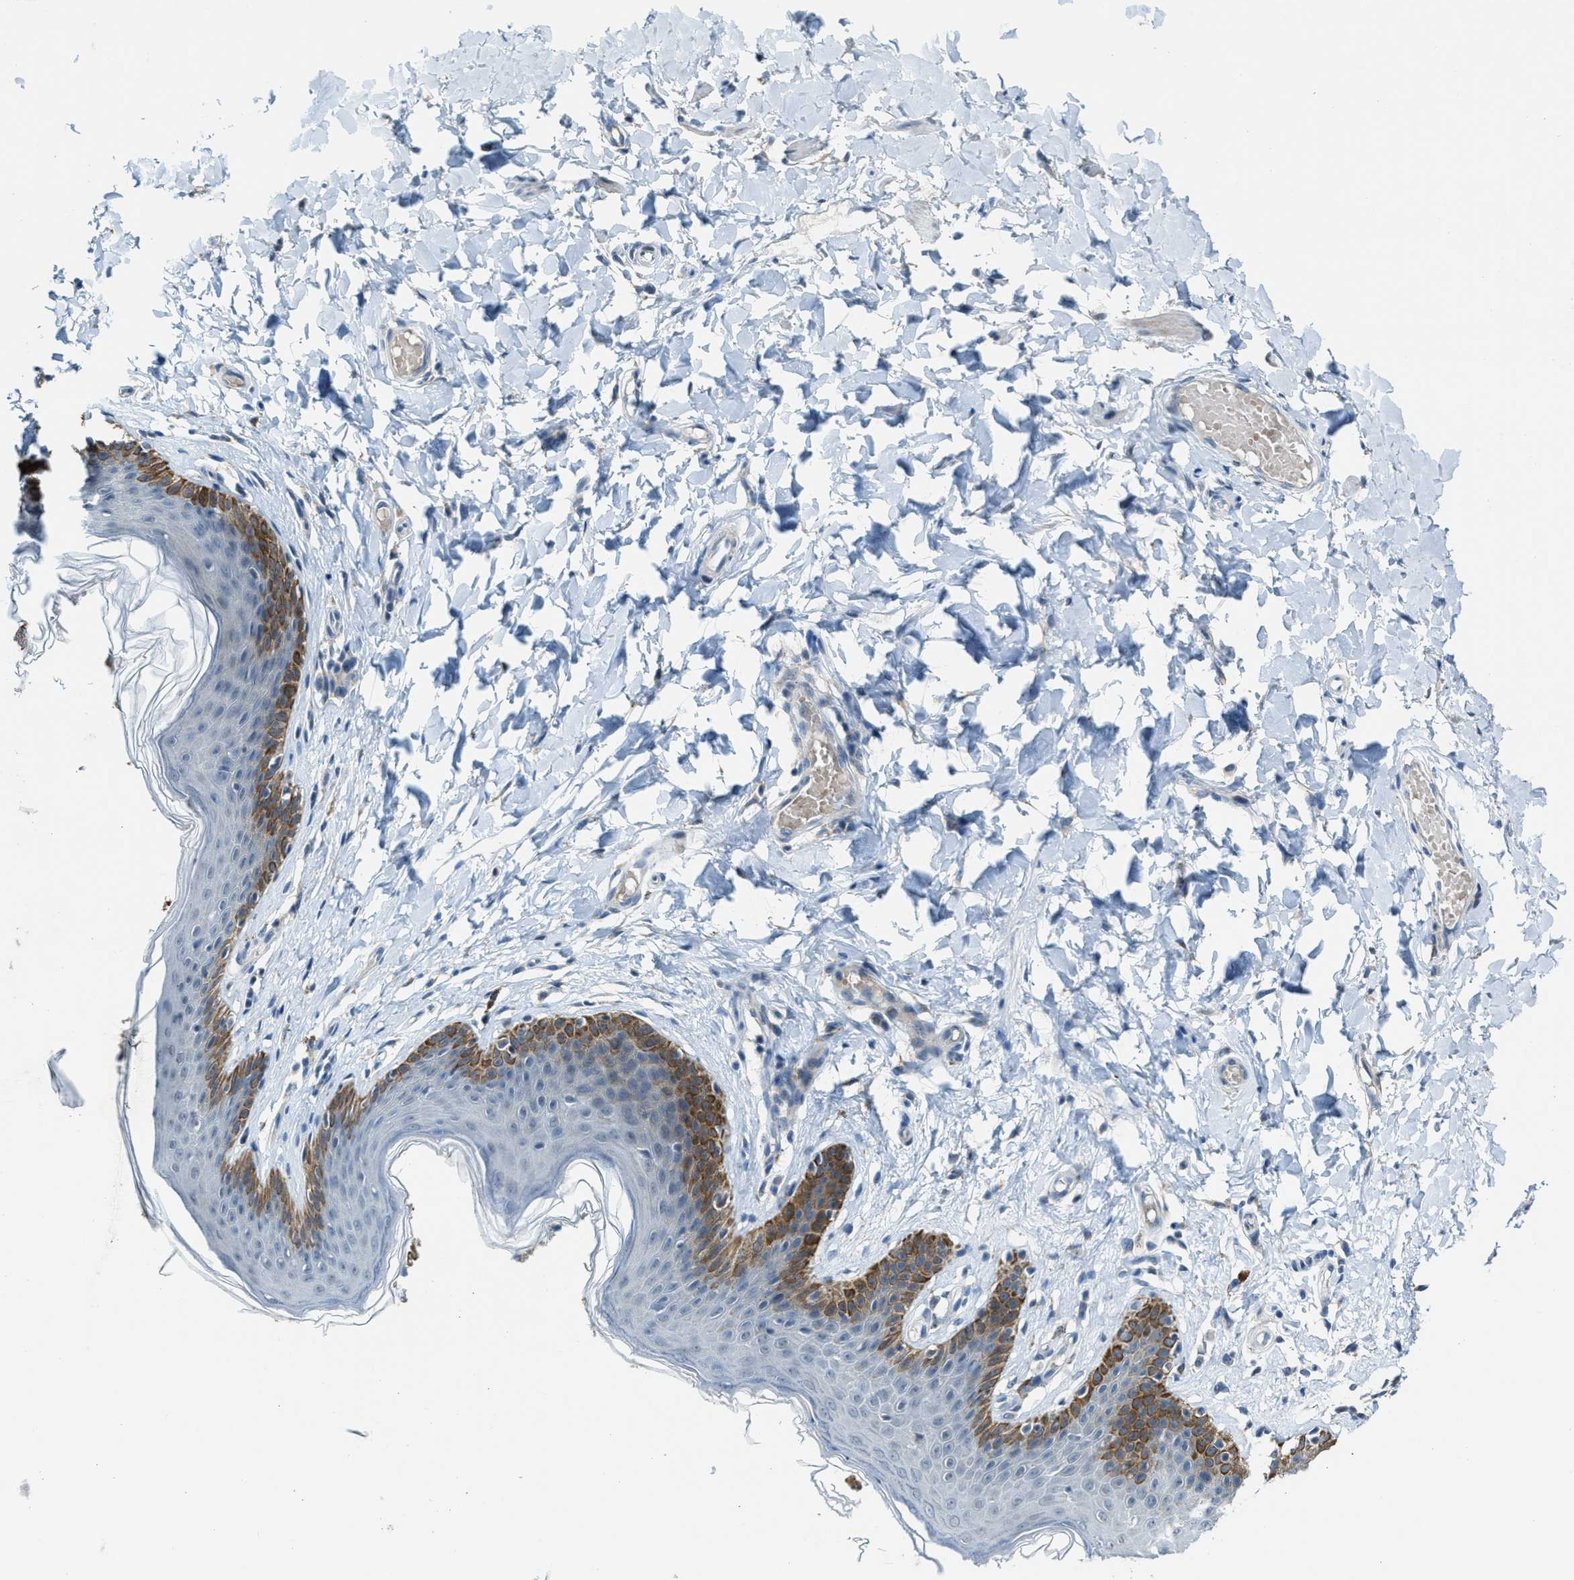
{"staining": {"intensity": "strong", "quantity": "<25%", "location": "cytoplasmic/membranous"}, "tissue": "skin", "cell_type": "Epidermal cells", "image_type": "normal", "snomed": [{"axis": "morphology", "description": "Normal tissue, NOS"}, {"axis": "topography", "description": "Vulva"}], "caption": "Immunohistochemistry (DAB (3,3'-diaminobenzidine)) staining of unremarkable skin exhibits strong cytoplasmic/membranous protein staining in approximately <25% of epidermal cells.", "gene": "CDON", "patient": {"sex": "female", "age": 66}}